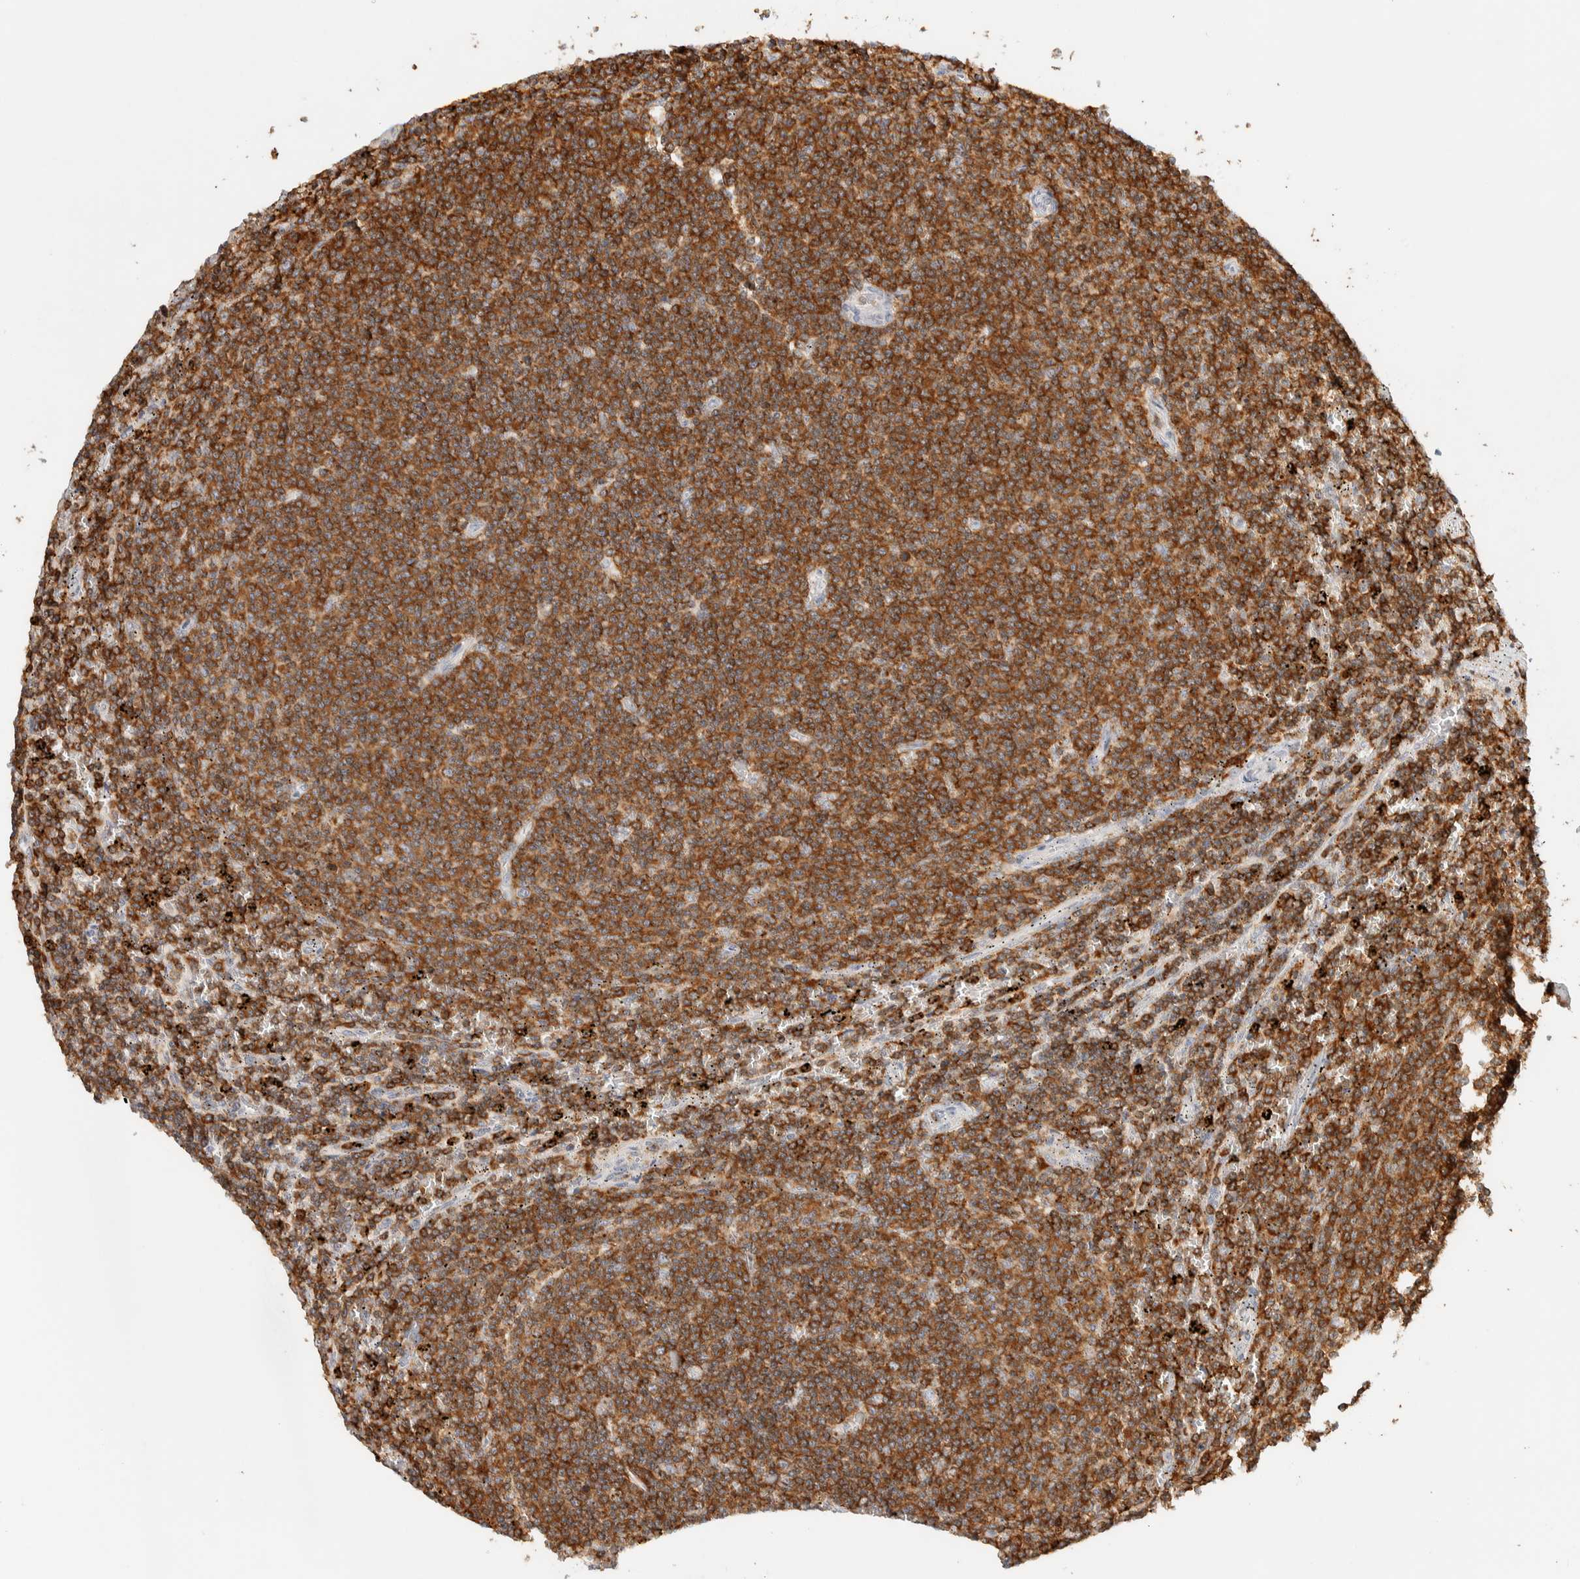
{"staining": {"intensity": "strong", "quantity": ">75%", "location": "cytoplasmic/membranous"}, "tissue": "lymphoma", "cell_type": "Tumor cells", "image_type": "cancer", "snomed": [{"axis": "morphology", "description": "Malignant lymphoma, non-Hodgkin's type, Low grade"}, {"axis": "topography", "description": "Spleen"}], "caption": "There is high levels of strong cytoplasmic/membranous positivity in tumor cells of malignant lymphoma, non-Hodgkin's type (low-grade), as demonstrated by immunohistochemical staining (brown color).", "gene": "RUNDC1", "patient": {"sex": "female", "age": 50}}